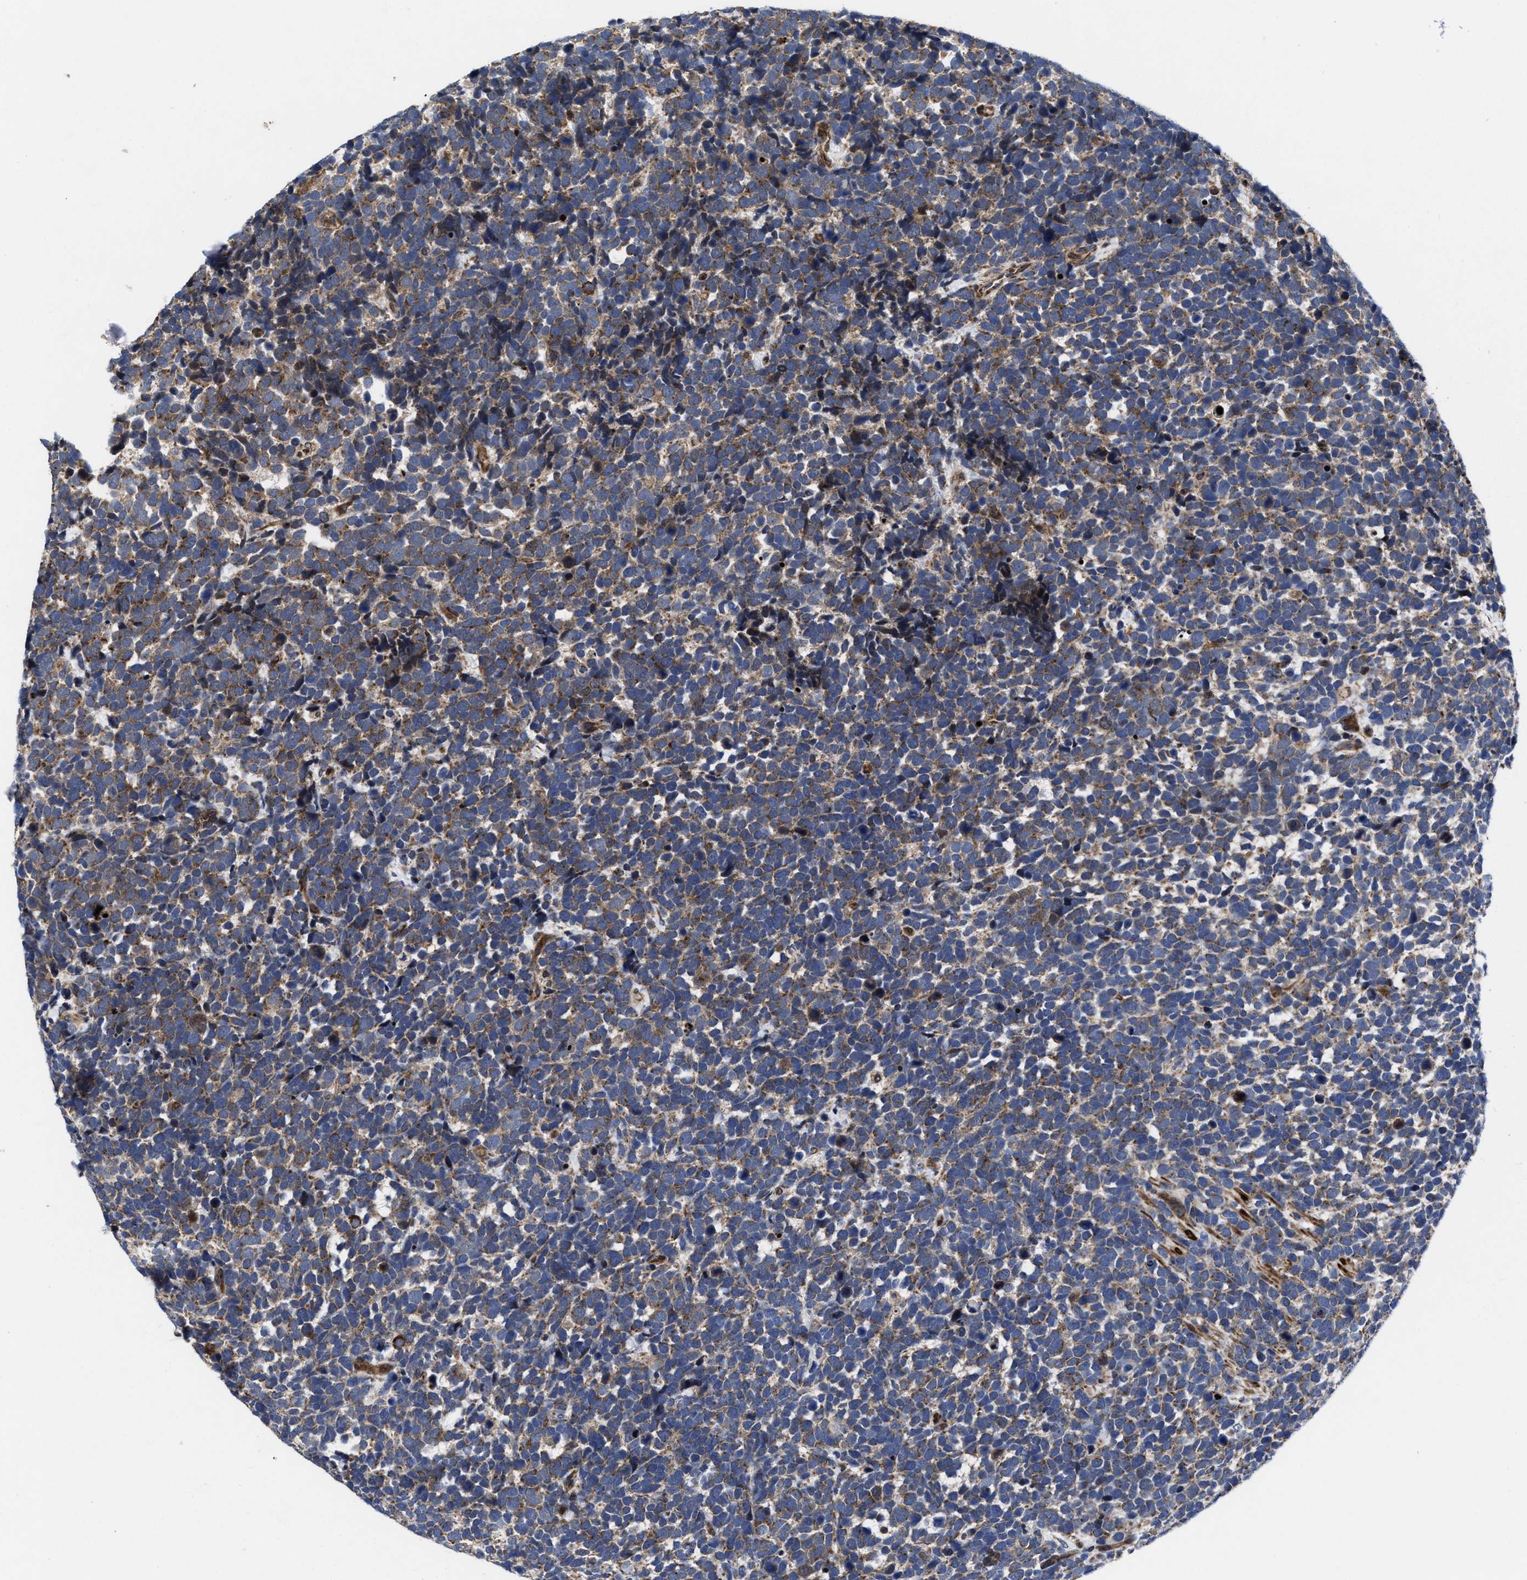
{"staining": {"intensity": "weak", "quantity": ">75%", "location": "cytoplasmic/membranous"}, "tissue": "urothelial cancer", "cell_type": "Tumor cells", "image_type": "cancer", "snomed": [{"axis": "morphology", "description": "Urothelial carcinoma, High grade"}, {"axis": "topography", "description": "Urinary bladder"}], "caption": "Brown immunohistochemical staining in human high-grade urothelial carcinoma reveals weak cytoplasmic/membranous expression in about >75% of tumor cells.", "gene": "MRPL50", "patient": {"sex": "female", "age": 82}}